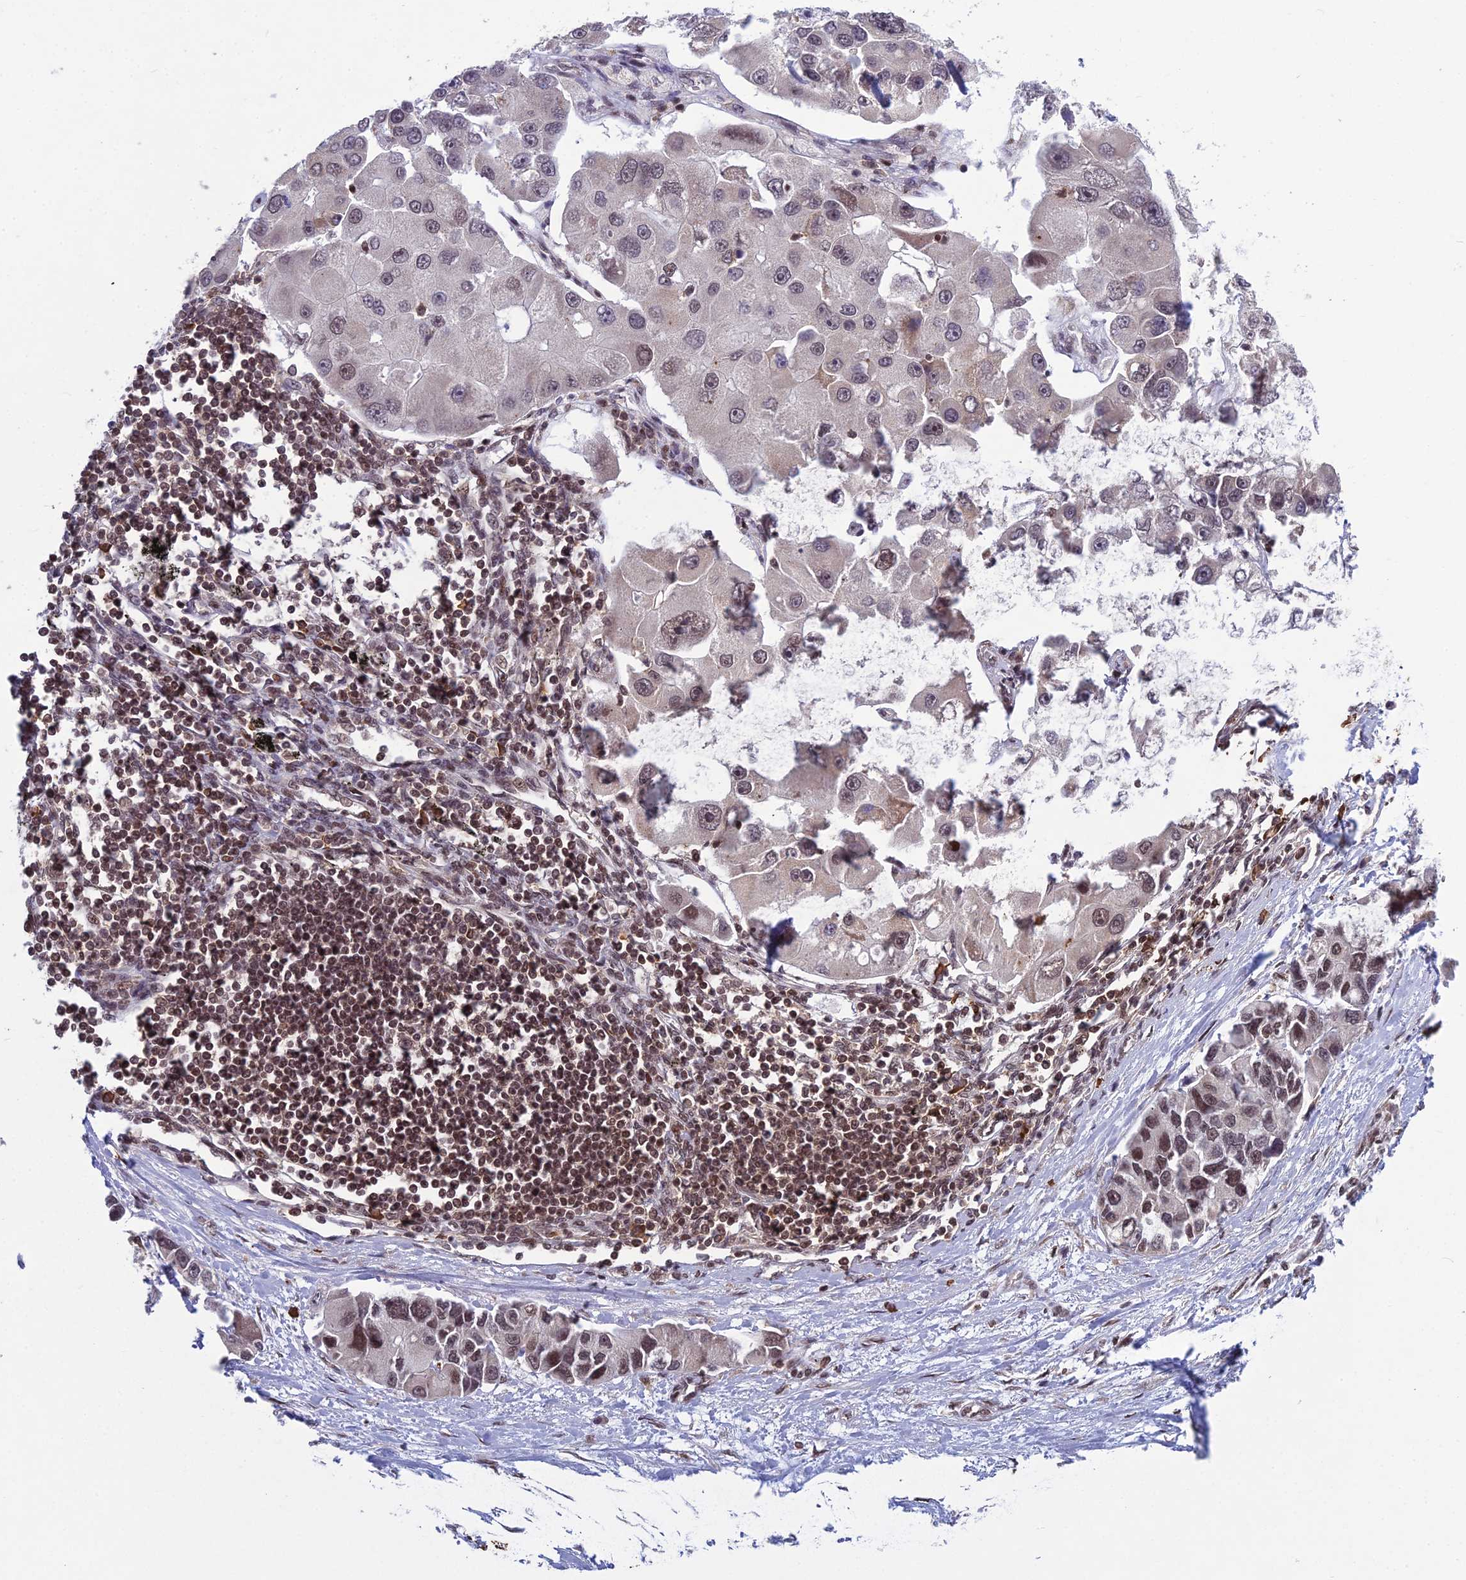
{"staining": {"intensity": "moderate", "quantity": "25%-75%", "location": "nuclear"}, "tissue": "lung cancer", "cell_type": "Tumor cells", "image_type": "cancer", "snomed": [{"axis": "morphology", "description": "Adenocarcinoma, NOS"}, {"axis": "topography", "description": "Lung"}], "caption": "Lung cancer was stained to show a protein in brown. There is medium levels of moderate nuclear positivity in about 25%-75% of tumor cells.", "gene": "GMEB1", "patient": {"sex": "female", "age": 54}}